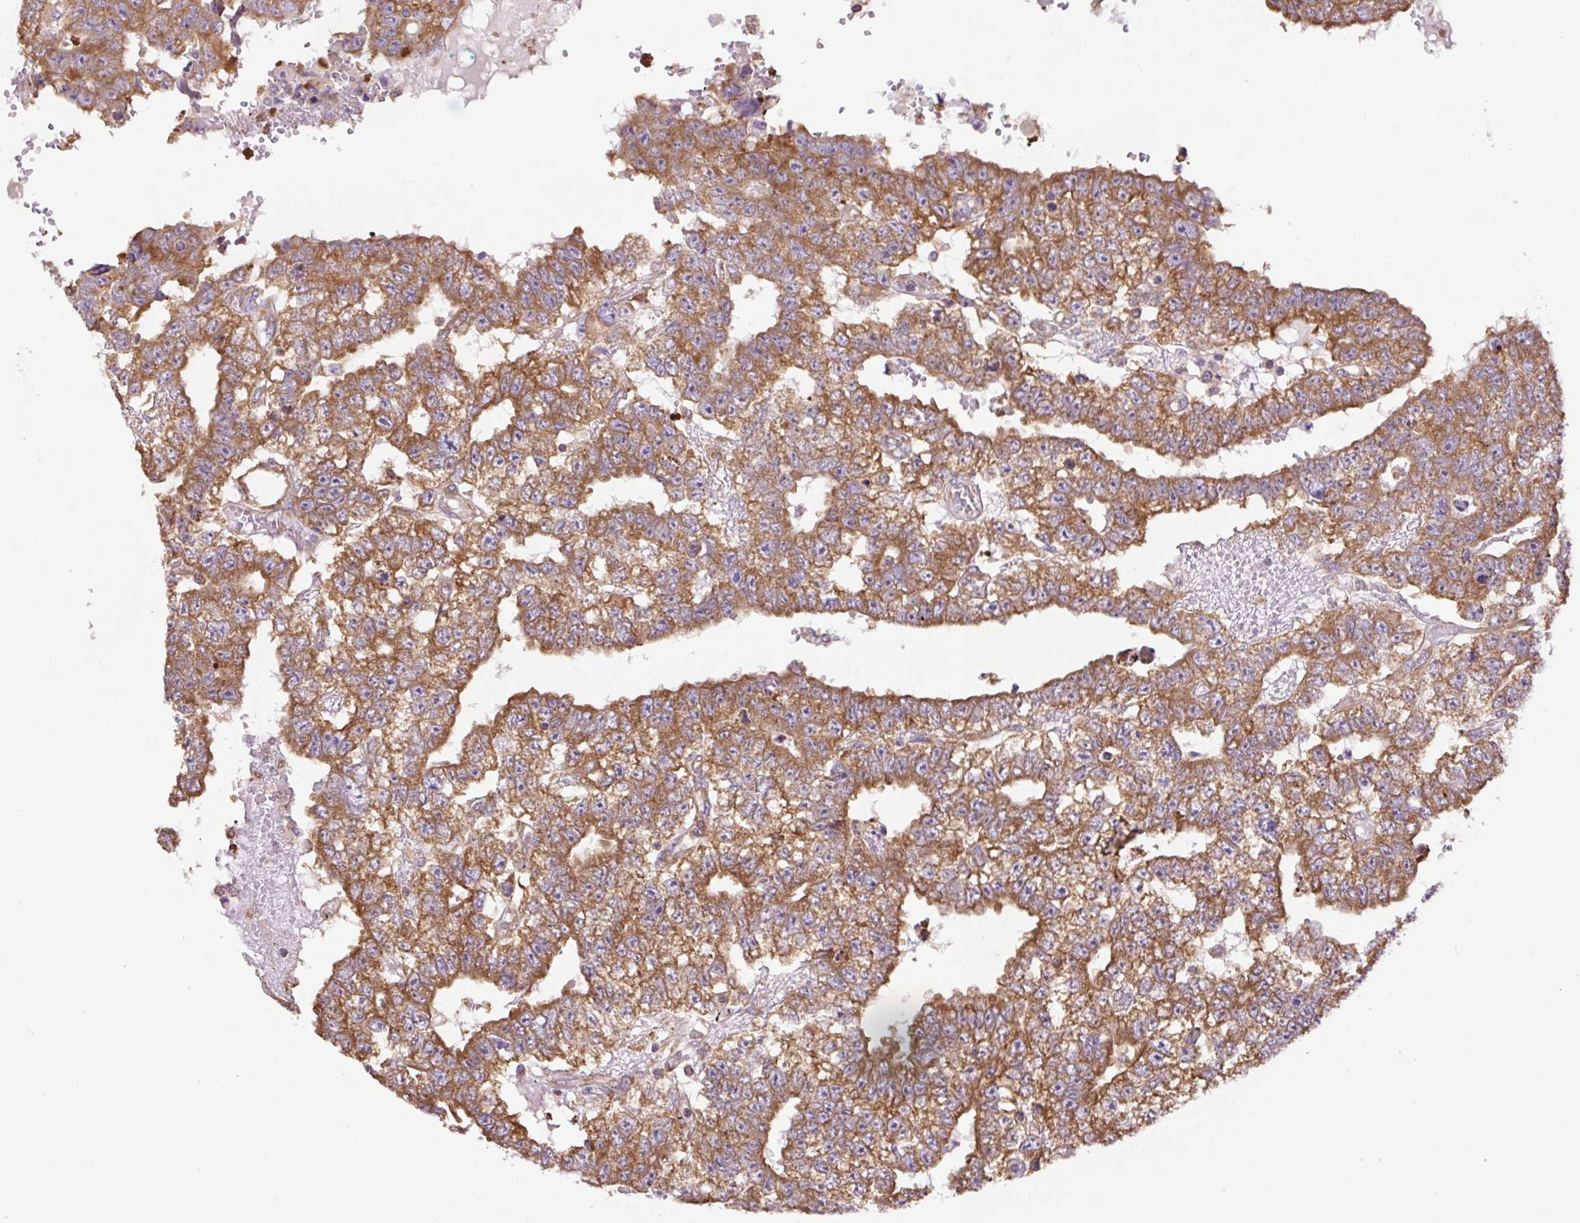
{"staining": {"intensity": "moderate", "quantity": ">75%", "location": "cytoplasmic/membranous"}, "tissue": "testis cancer", "cell_type": "Tumor cells", "image_type": "cancer", "snomed": [{"axis": "morphology", "description": "Carcinoma, Embryonal, NOS"}, {"axis": "topography", "description": "Testis"}], "caption": "This micrograph displays testis cancer (embryonal carcinoma) stained with immunohistochemistry (IHC) to label a protein in brown. The cytoplasmic/membranous of tumor cells show moderate positivity for the protein. Nuclei are counter-stained blue.", "gene": "RPS23", "patient": {"sex": "male", "age": 25}}